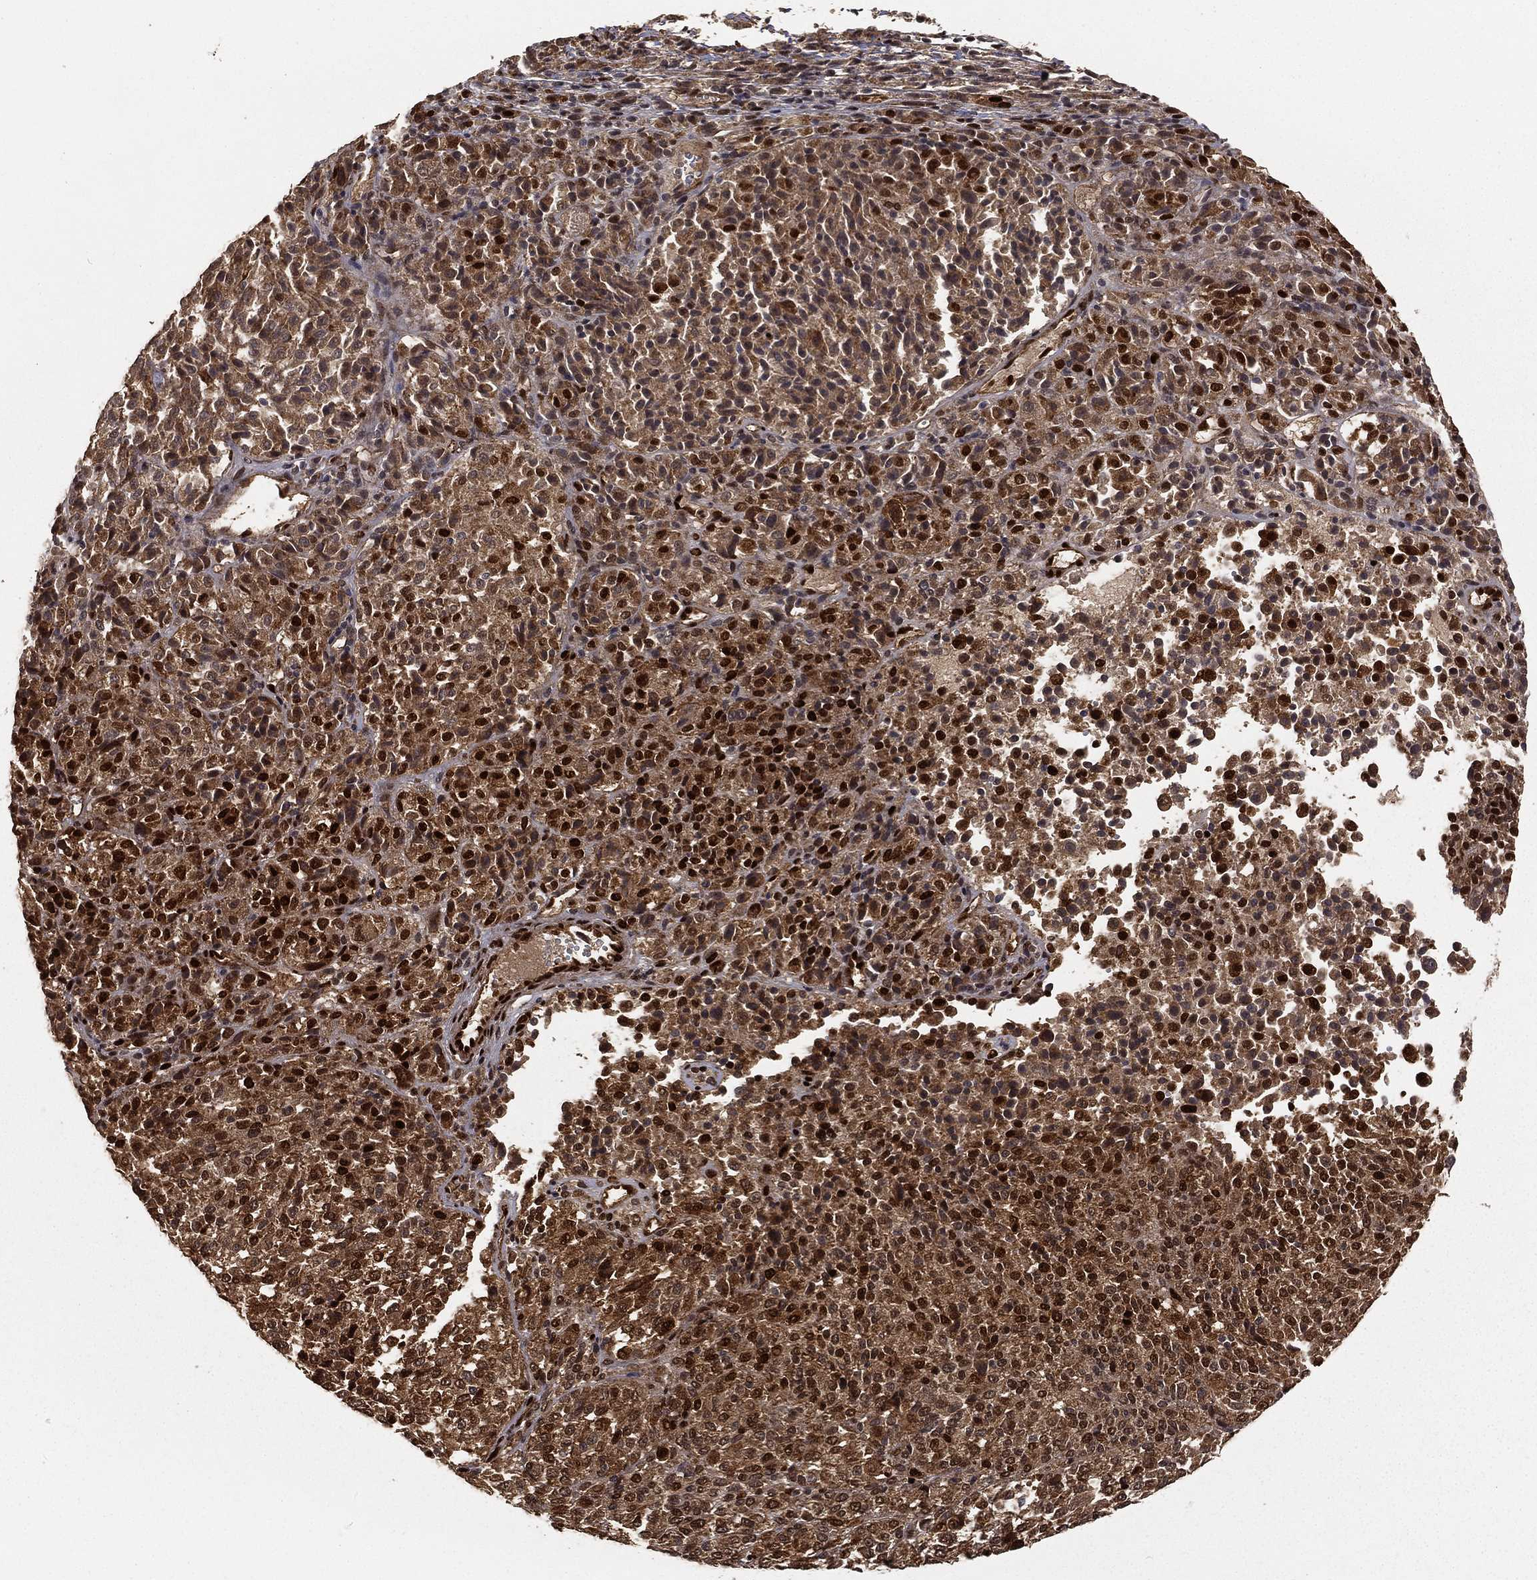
{"staining": {"intensity": "strong", "quantity": "25%-75%", "location": "cytoplasmic/membranous,nuclear"}, "tissue": "melanoma", "cell_type": "Tumor cells", "image_type": "cancer", "snomed": [{"axis": "morphology", "description": "Malignant melanoma, Metastatic site"}, {"axis": "topography", "description": "Brain"}], "caption": "Immunohistochemical staining of melanoma displays high levels of strong cytoplasmic/membranous and nuclear staining in approximately 25%-75% of tumor cells.", "gene": "MAPK1", "patient": {"sex": "female", "age": 56}}